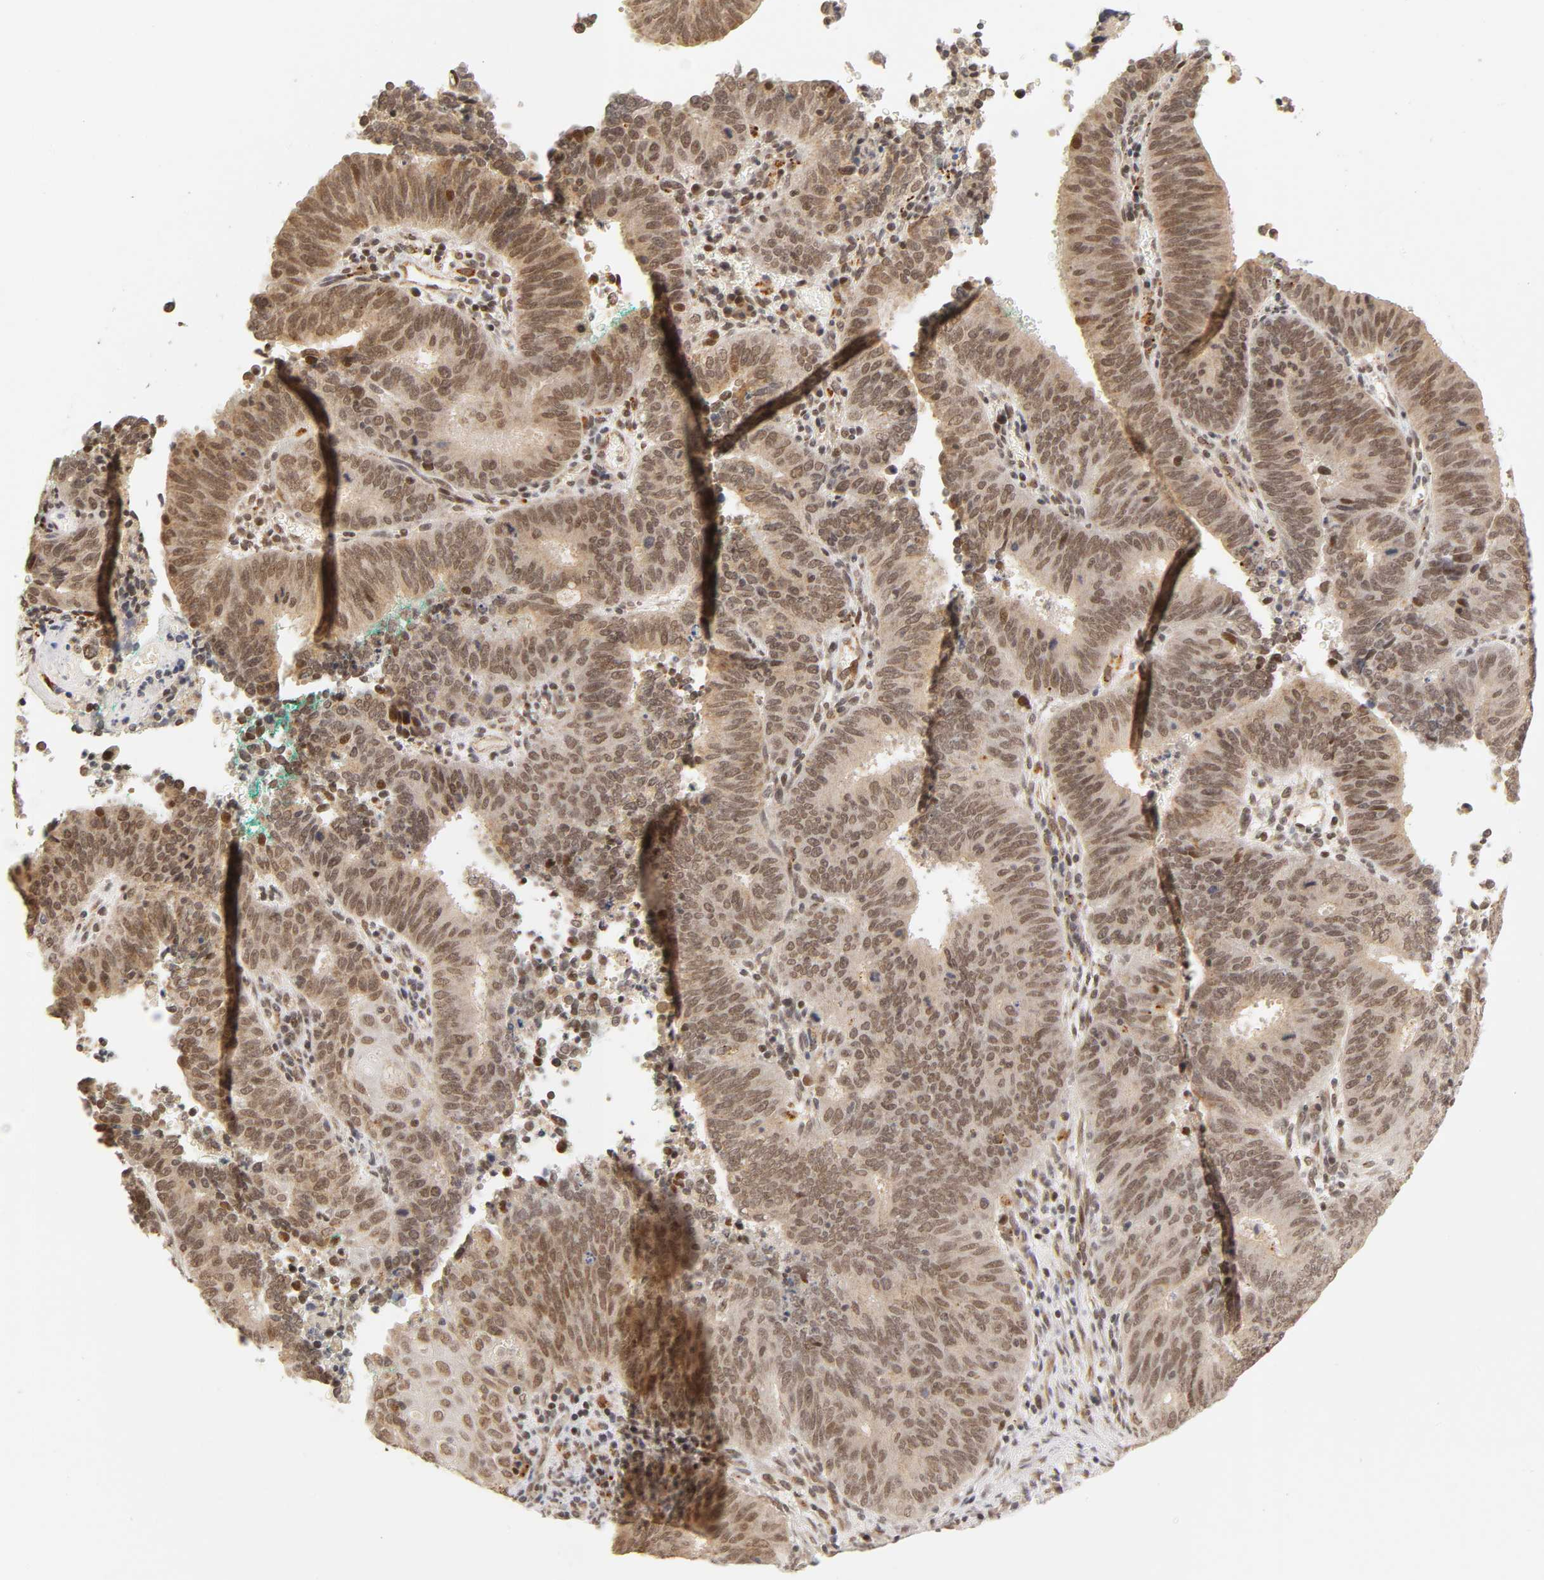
{"staining": {"intensity": "strong", "quantity": ">75%", "location": "cytoplasmic/membranous,nuclear"}, "tissue": "cervical cancer", "cell_type": "Tumor cells", "image_type": "cancer", "snomed": [{"axis": "morphology", "description": "Adenocarcinoma, NOS"}, {"axis": "topography", "description": "Cervix"}], "caption": "A high-resolution photomicrograph shows immunohistochemistry (IHC) staining of adenocarcinoma (cervical), which exhibits strong cytoplasmic/membranous and nuclear staining in about >75% of tumor cells. (DAB (3,3'-diaminobenzidine) IHC with brightfield microscopy, high magnification).", "gene": "TAF10", "patient": {"sex": "female", "age": 44}}